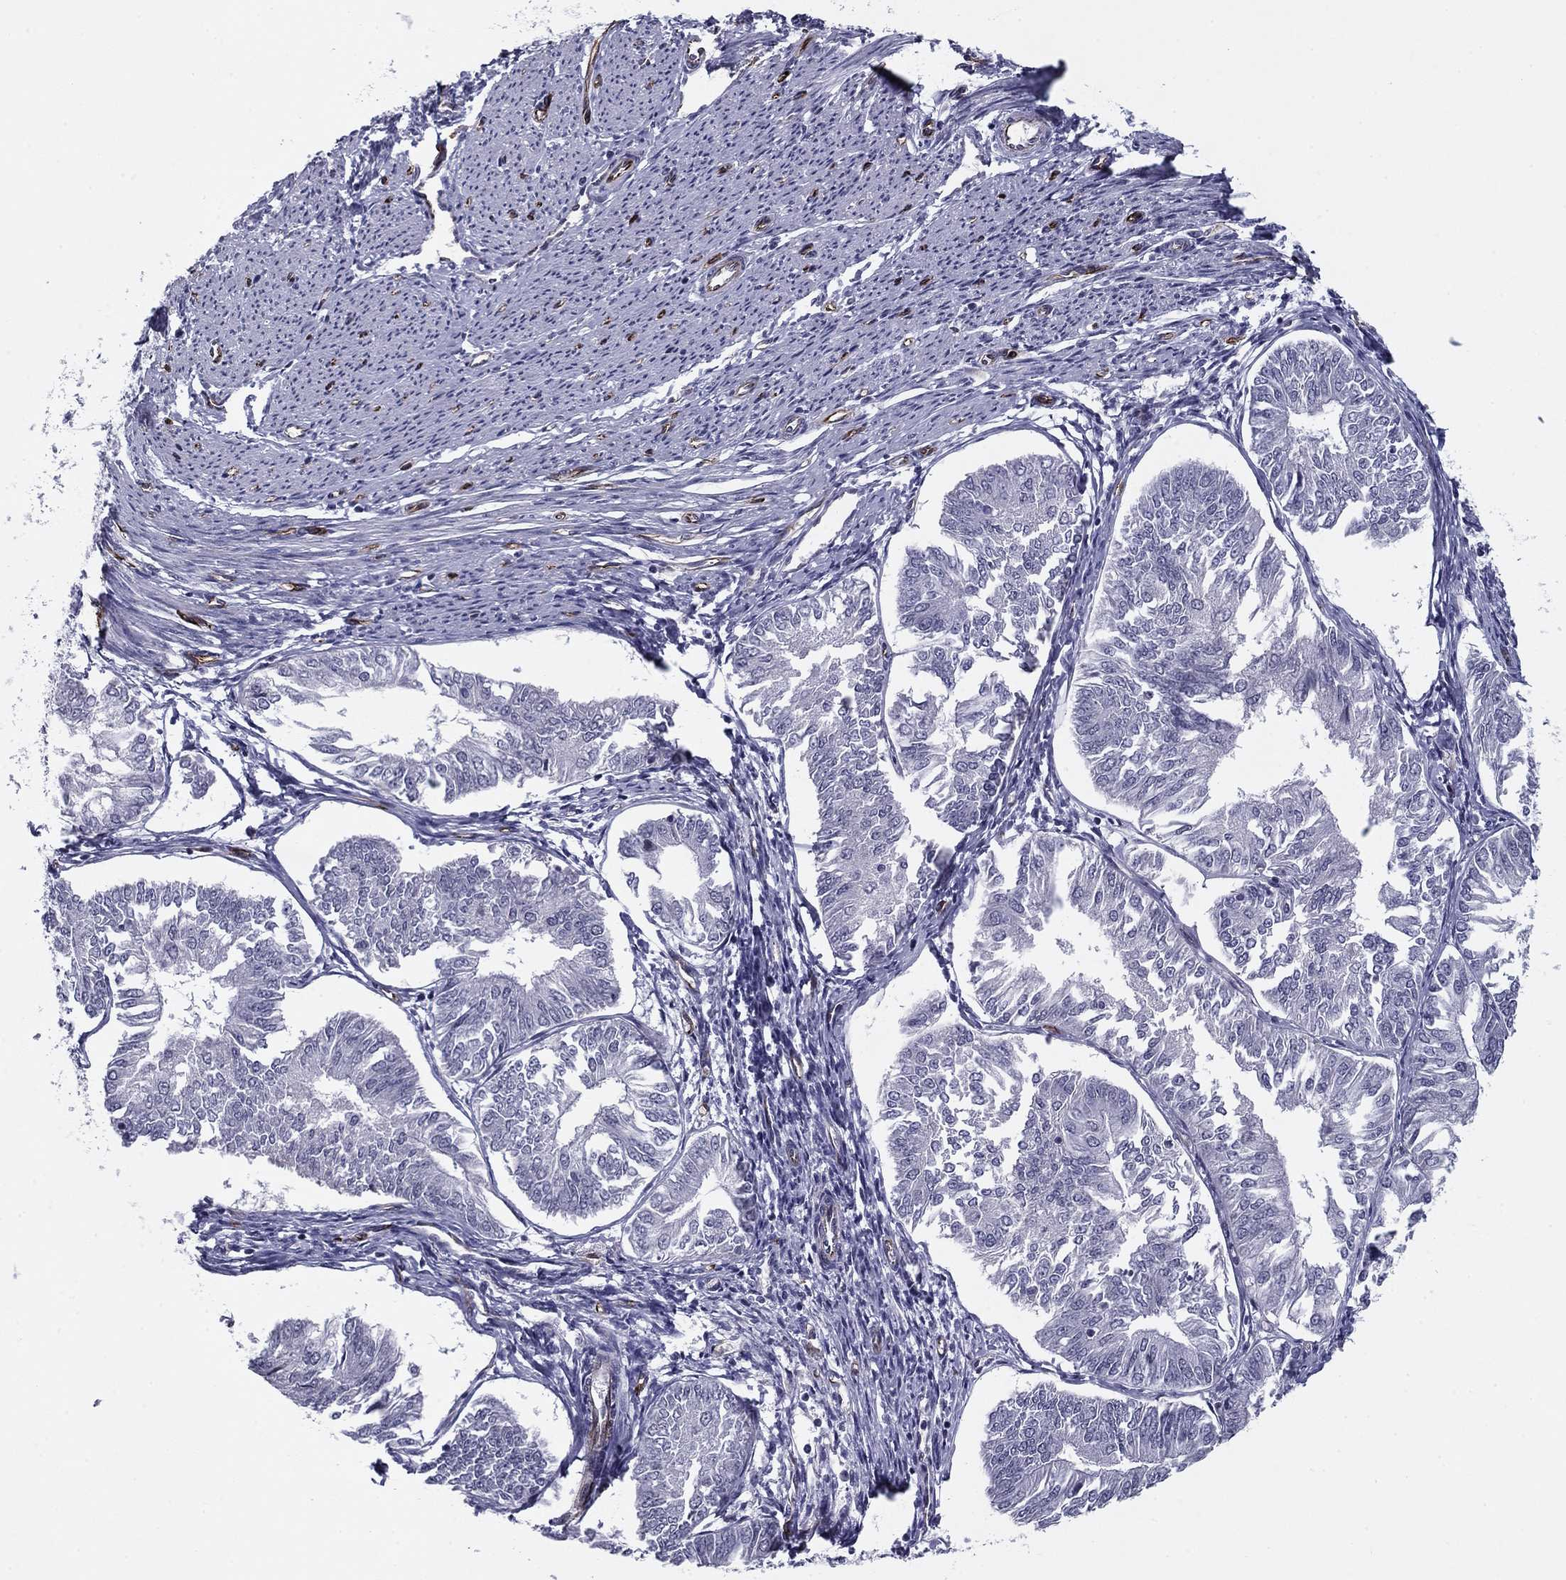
{"staining": {"intensity": "negative", "quantity": "none", "location": "none"}, "tissue": "endometrial cancer", "cell_type": "Tumor cells", "image_type": "cancer", "snomed": [{"axis": "morphology", "description": "Adenocarcinoma, NOS"}, {"axis": "topography", "description": "Endometrium"}], "caption": "DAB (3,3'-diaminobenzidine) immunohistochemical staining of endometrial cancer (adenocarcinoma) exhibits no significant expression in tumor cells.", "gene": "ANKS4B", "patient": {"sex": "female", "age": 58}}